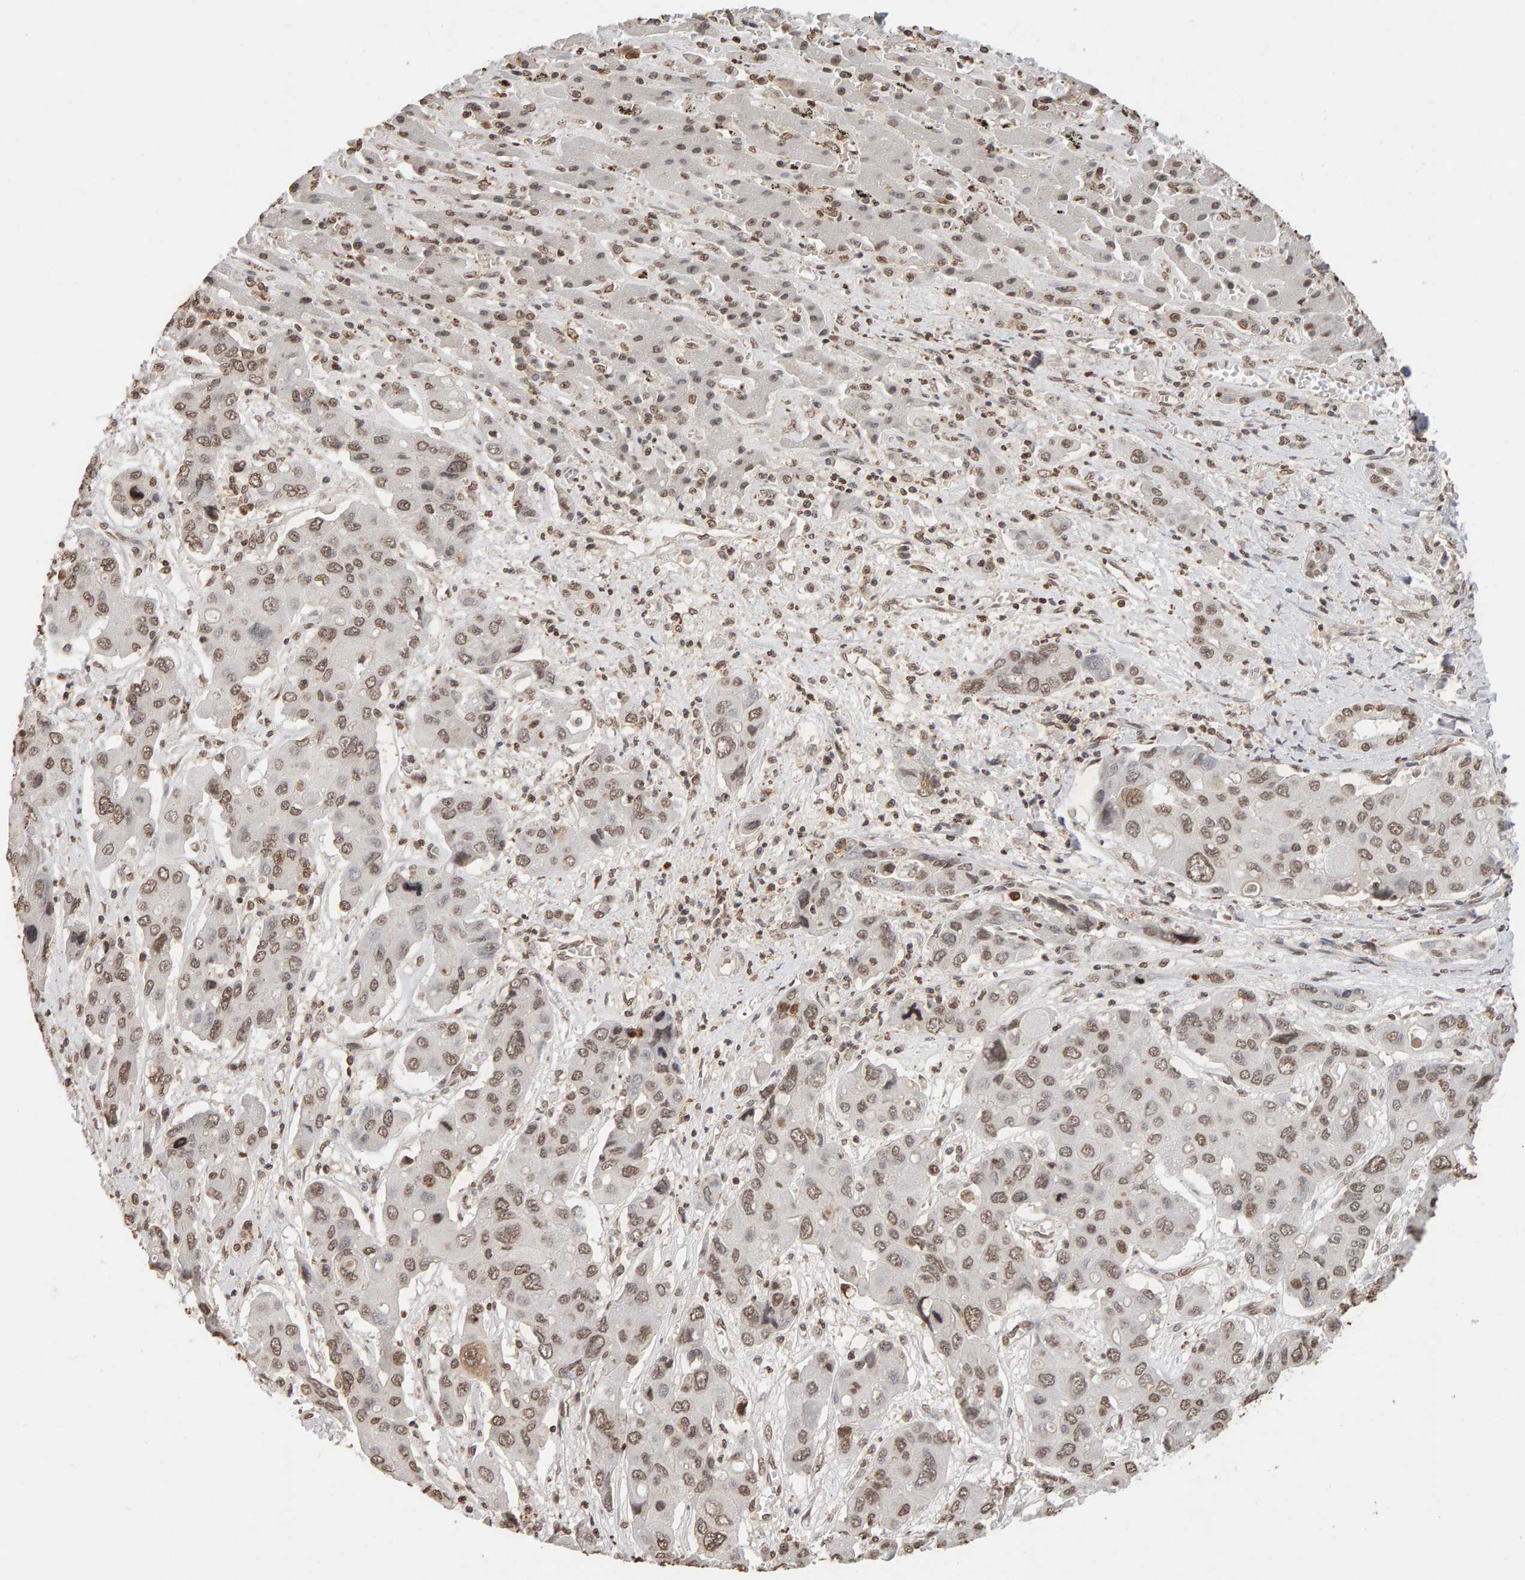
{"staining": {"intensity": "weak", "quantity": ">75%", "location": "nuclear"}, "tissue": "liver cancer", "cell_type": "Tumor cells", "image_type": "cancer", "snomed": [{"axis": "morphology", "description": "Cholangiocarcinoma"}, {"axis": "topography", "description": "Liver"}], "caption": "A photomicrograph showing weak nuclear staining in approximately >75% of tumor cells in liver cancer (cholangiocarcinoma), as visualized by brown immunohistochemical staining.", "gene": "DNAJB5", "patient": {"sex": "male", "age": 67}}